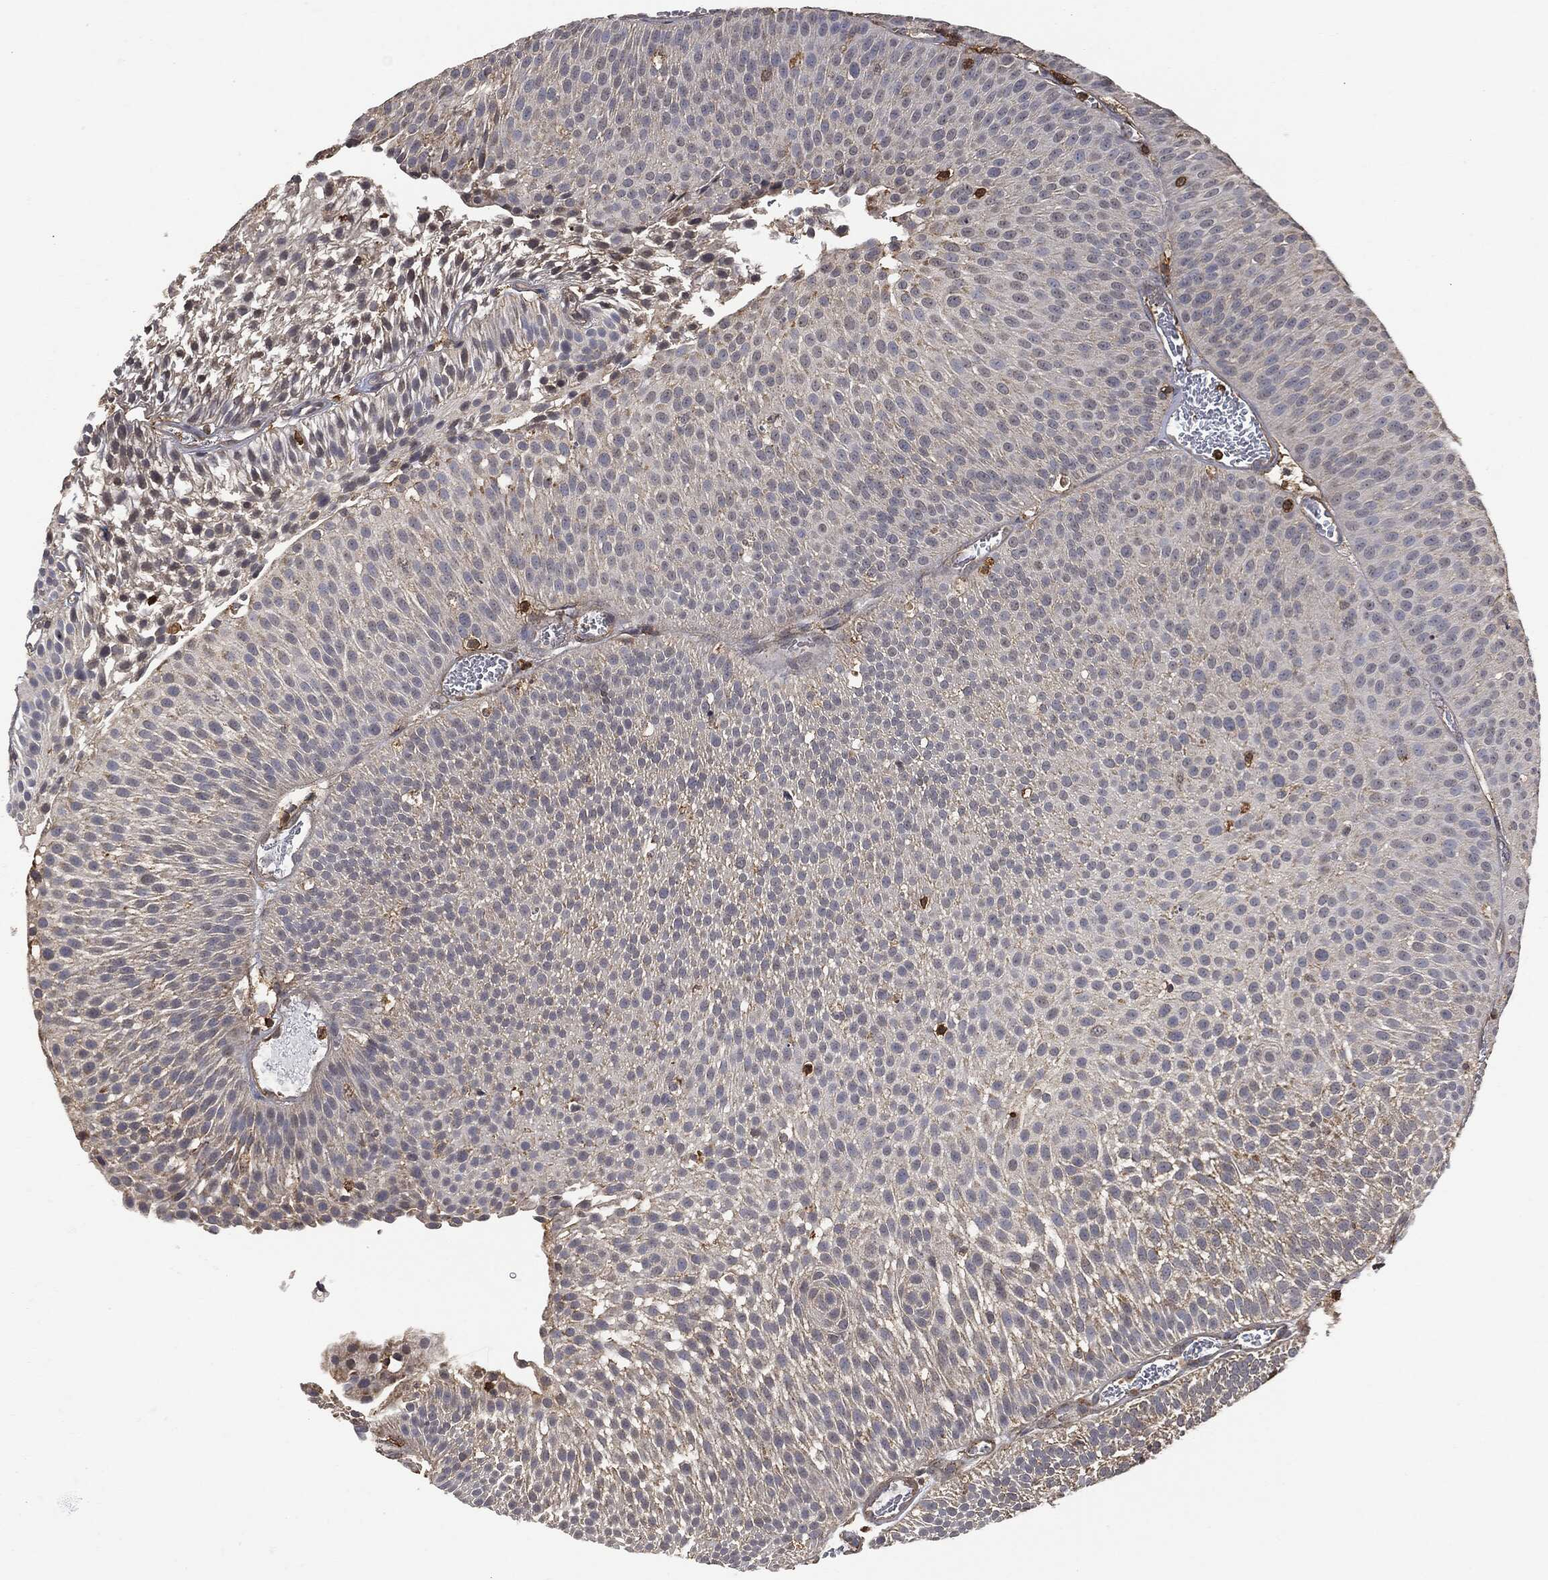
{"staining": {"intensity": "negative", "quantity": "none", "location": "none"}, "tissue": "urothelial cancer", "cell_type": "Tumor cells", "image_type": "cancer", "snomed": [{"axis": "morphology", "description": "Urothelial carcinoma, Low grade"}, {"axis": "topography", "description": "Urinary bladder"}], "caption": "A micrograph of human low-grade urothelial carcinoma is negative for staining in tumor cells.", "gene": "PSMB10", "patient": {"sex": "male", "age": 65}}